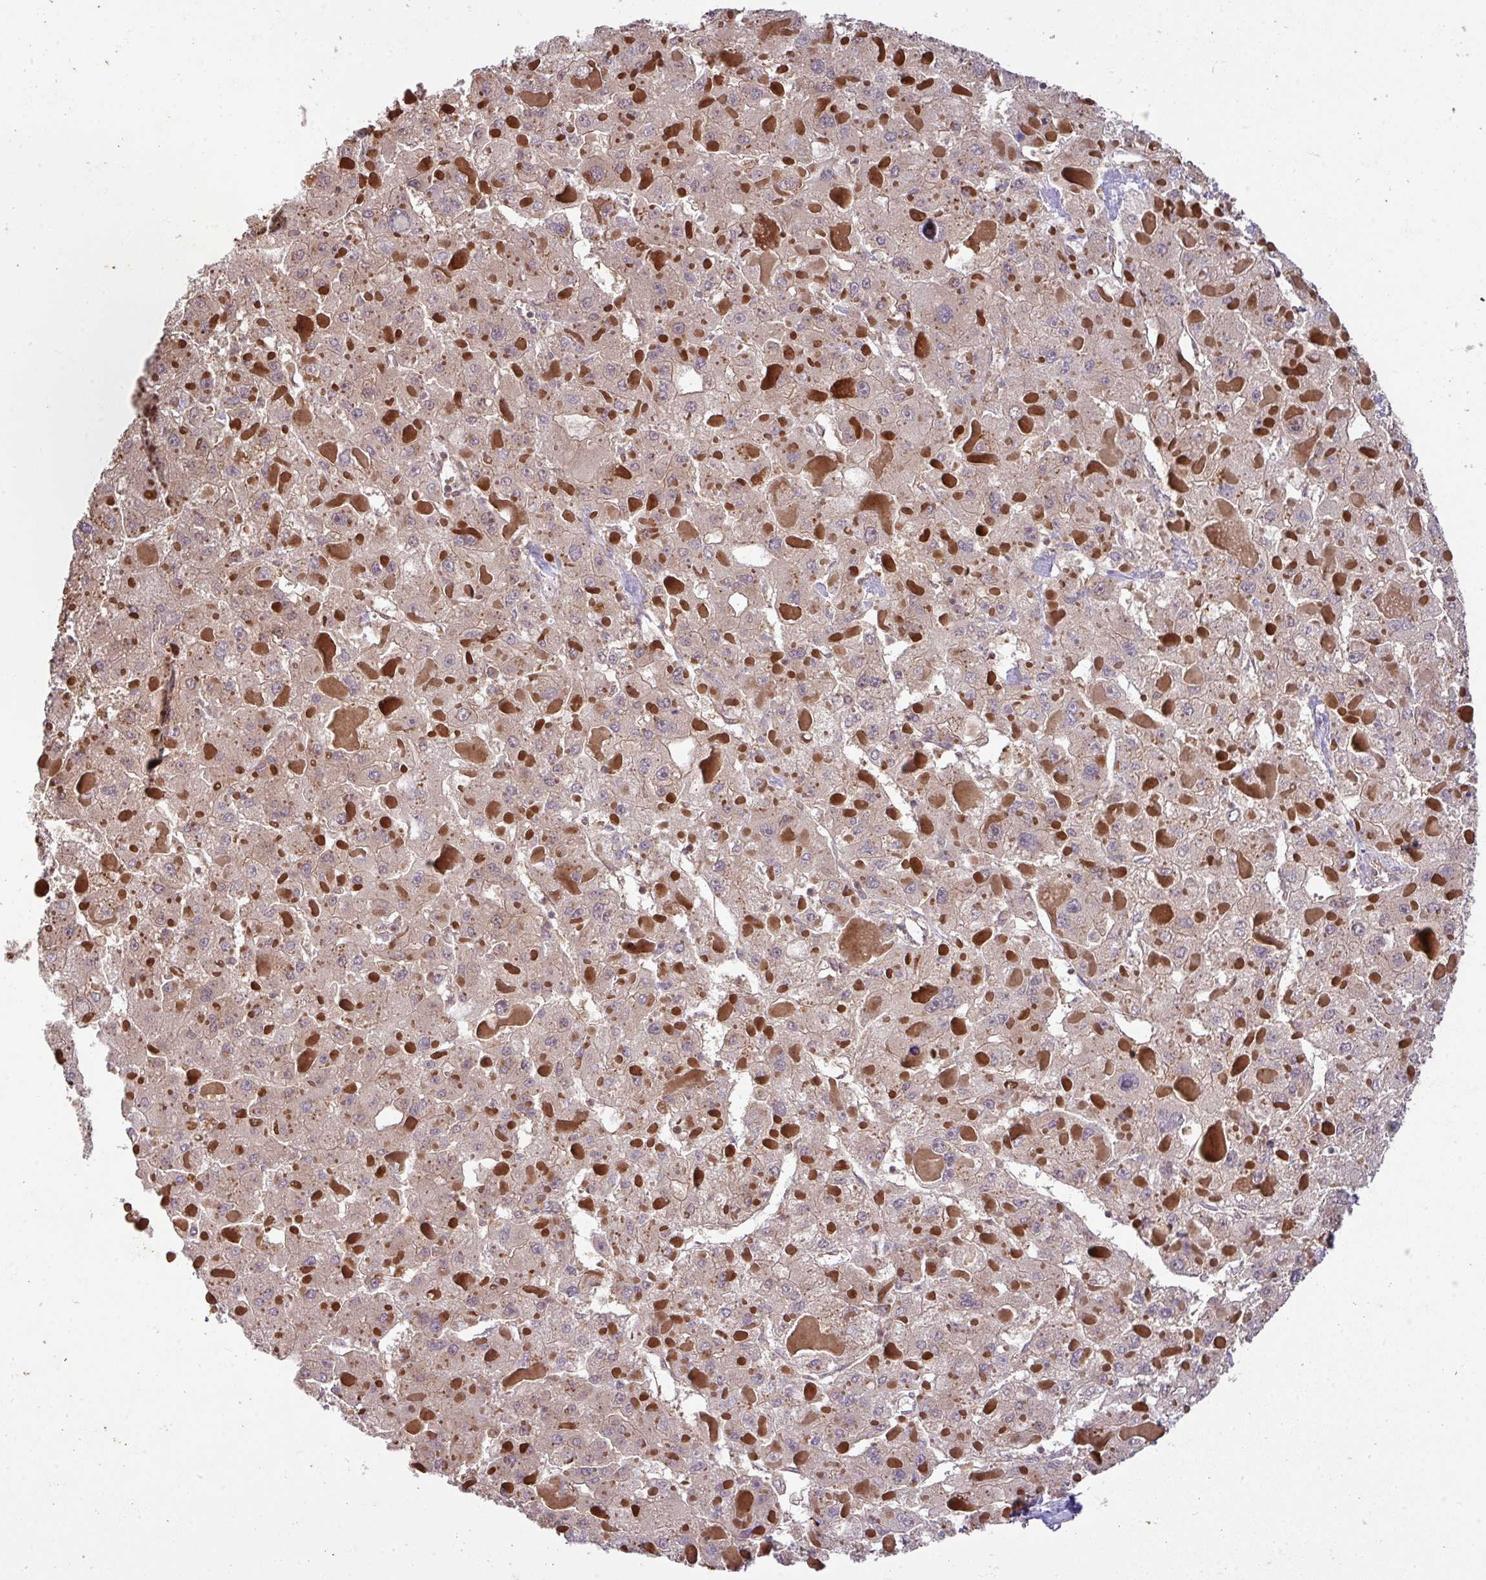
{"staining": {"intensity": "negative", "quantity": "none", "location": "none"}, "tissue": "liver cancer", "cell_type": "Tumor cells", "image_type": "cancer", "snomed": [{"axis": "morphology", "description": "Carcinoma, Hepatocellular, NOS"}, {"axis": "topography", "description": "Liver"}], "caption": "Tumor cells are negative for protein expression in human liver hepatocellular carcinoma.", "gene": "GSPT1", "patient": {"sex": "female", "age": 73}}